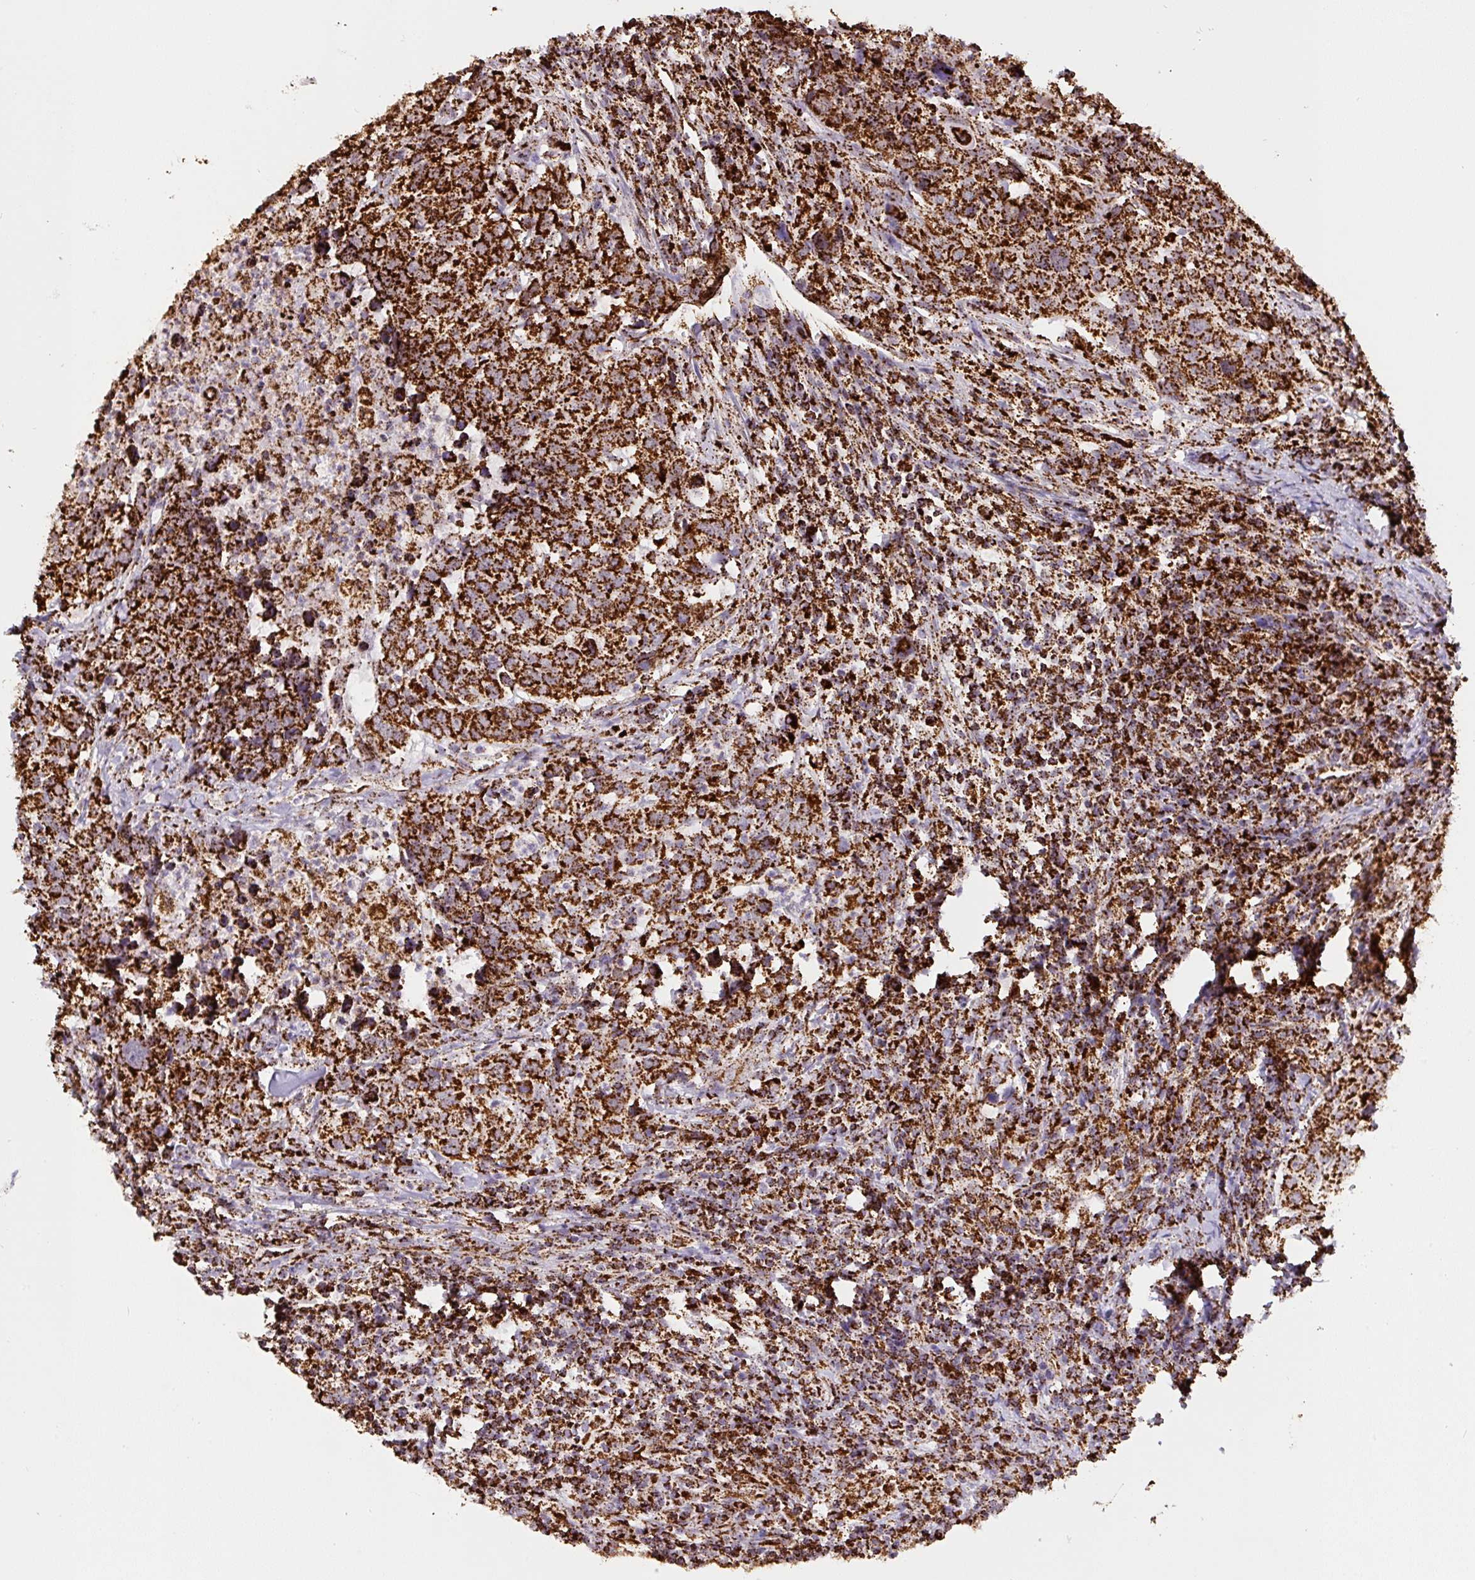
{"staining": {"intensity": "strong", "quantity": ">75%", "location": "cytoplasmic/membranous"}, "tissue": "head and neck cancer", "cell_type": "Tumor cells", "image_type": "cancer", "snomed": [{"axis": "morphology", "description": "Normal tissue, NOS"}, {"axis": "morphology", "description": "Squamous cell carcinoma, NOS"}, {"axis": "topography", "description": "Skeletal muscle"}, {"axis": "topography", "description": "Vascular tissue"}, {"axis": "topography", "description": "Peripheral nerve tissue"}, {"axis": "topography", "description": "Head-Neck"}], "caption": "High-magnification brightfield microscopy of head and neck squamous cell carcinoma stained with DAB (brown) and counterstained with hematoxylin (blue). tumor cells exhibit strong cytoplasmic/membranous staining is seen in approximately>75% of cells.", "gene": "ATP5F1A", "patient": {"sex": "male", "age": 66}}